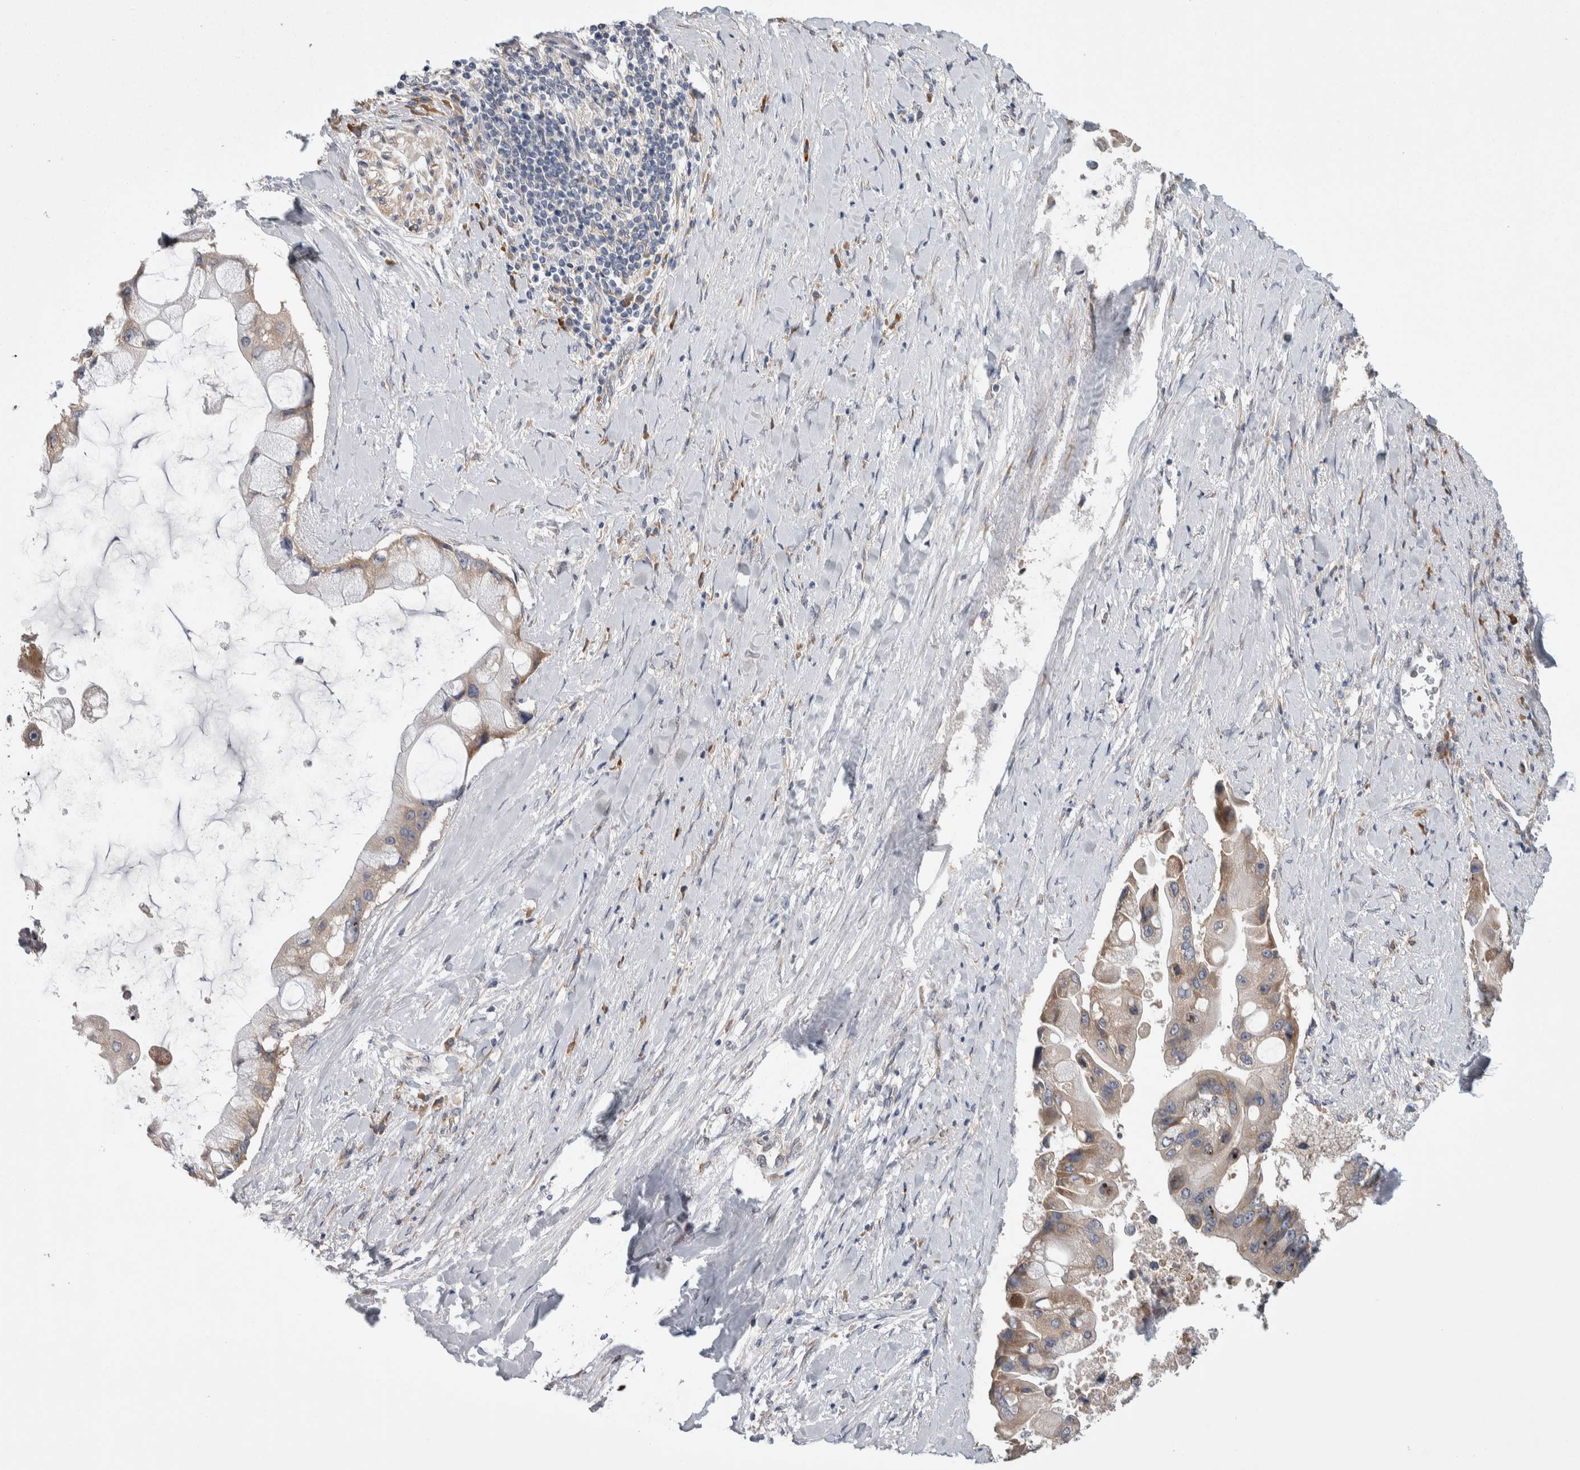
{"staining": {"intensity": "moderate", "quantity": "25%-75%", "location": "cytoplasmic/membranous,nuclear"}, "tissue": "liver cancer", "cell_type": "Tumor cells", "image_type": "cancer", "snomed": [{"axis": "morphology", "description": "Cholangiocarcinoma"}, {"axis": "topography", "description": "Liver"}], "caption": "Protein staining exhibits moderate cytoplasmic/membranous and nuclear positivity in about 25%-75% of tumor cells in liver cancer.", "gene": "IBTK", "patient": {"sex": "male", "age": 50}}